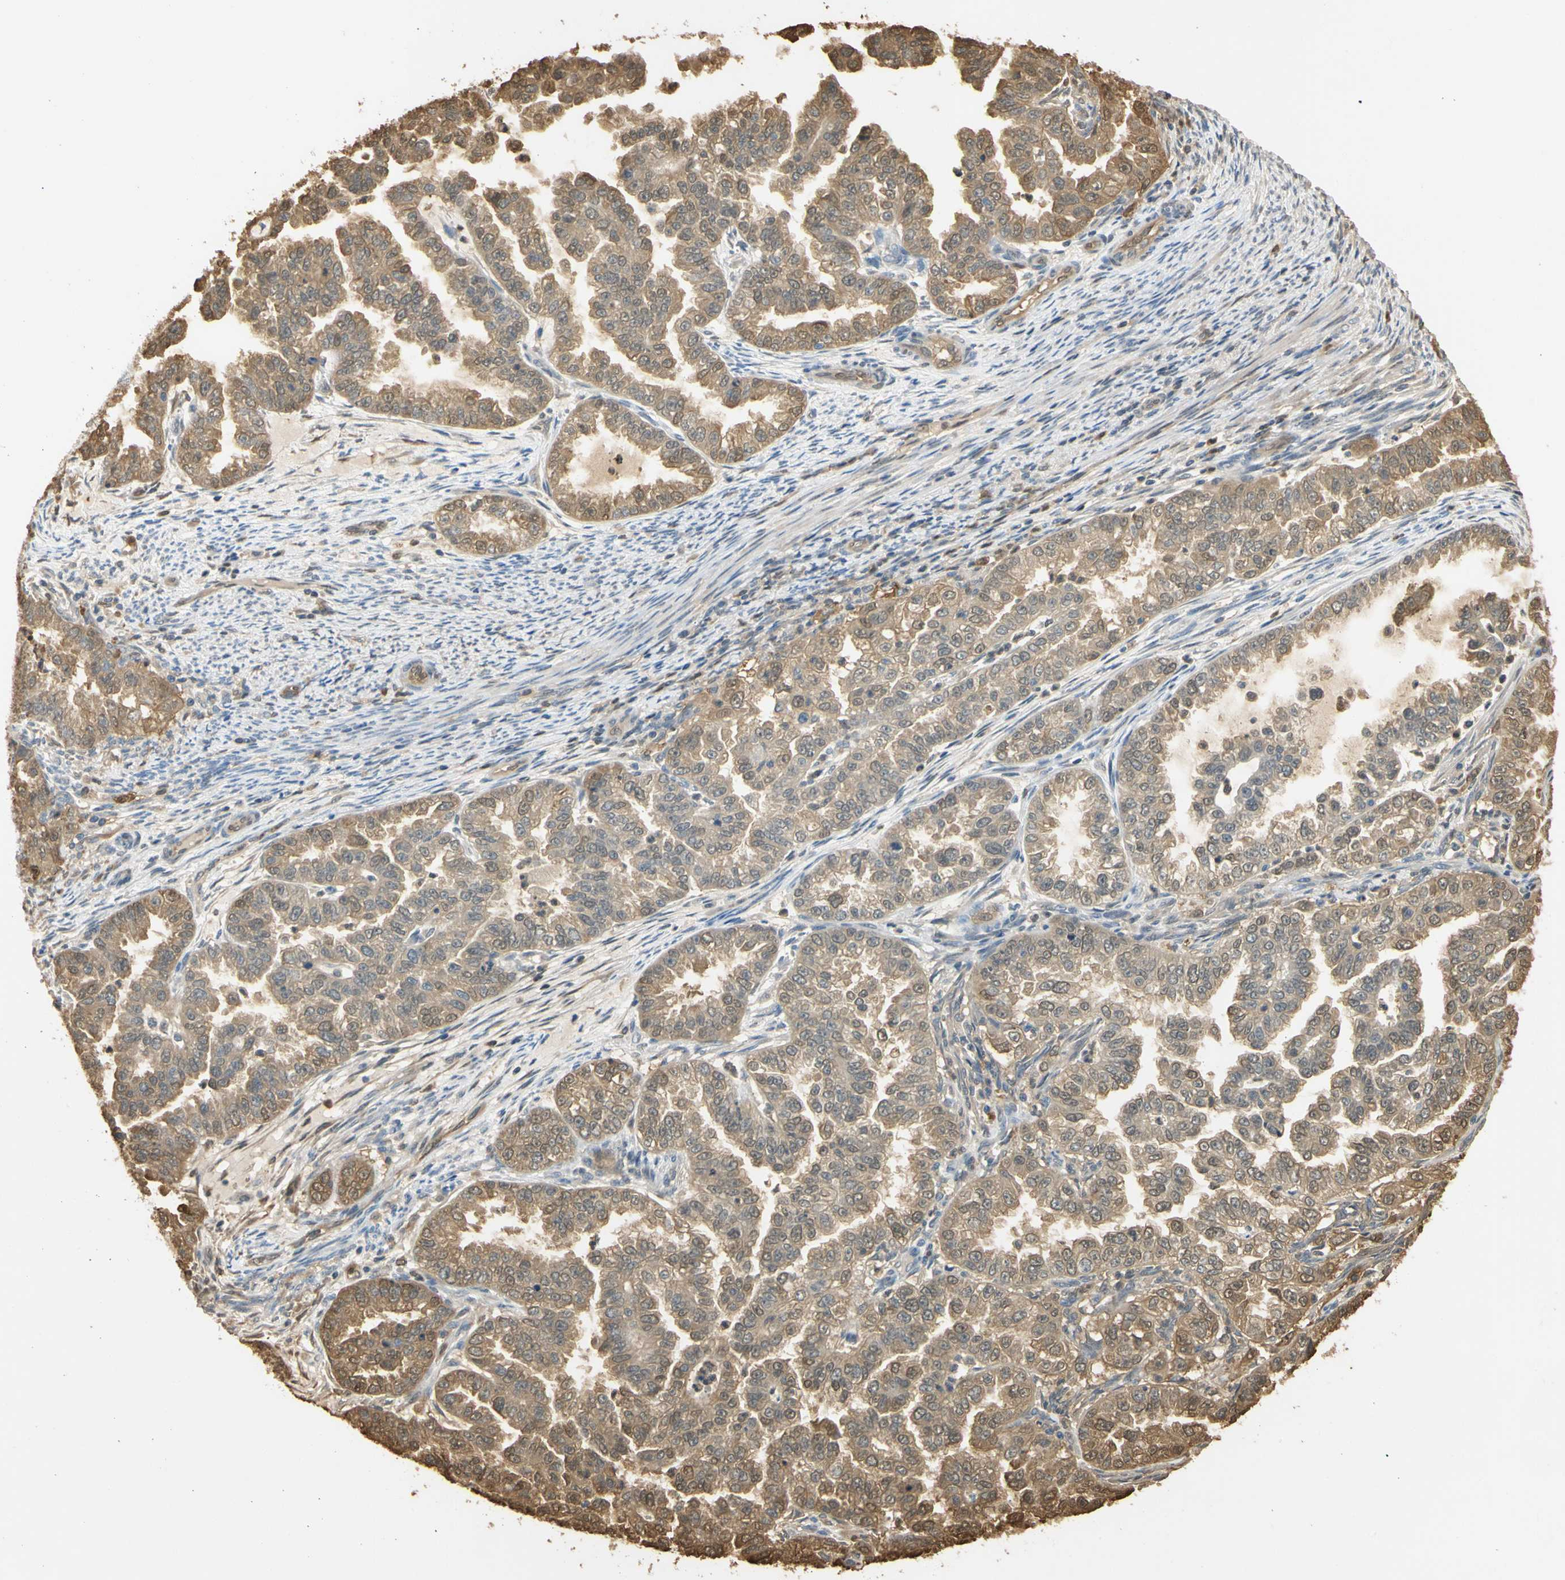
{"staining": {"intensity": "moderate", "quantity": ">75%", "location": "cytoplasmic/membranous,nuclear"}, "tissue": "endometrial cancer", "cell_type": "Tumor cells", "image_type": "cancer", "snomed": [{"axis": "morphology", "description": "Adenocarcinoma, NOS"}, {"axis": "topography", "description": "Endometrium"}], "caption": "Endometrial cancer tissue displays moderate cytoplasmic/membranous and nuclear positivity in about >75% of tumor cells", "gene": "S100A6", "patient": {"sex": "female", "age": 85}}